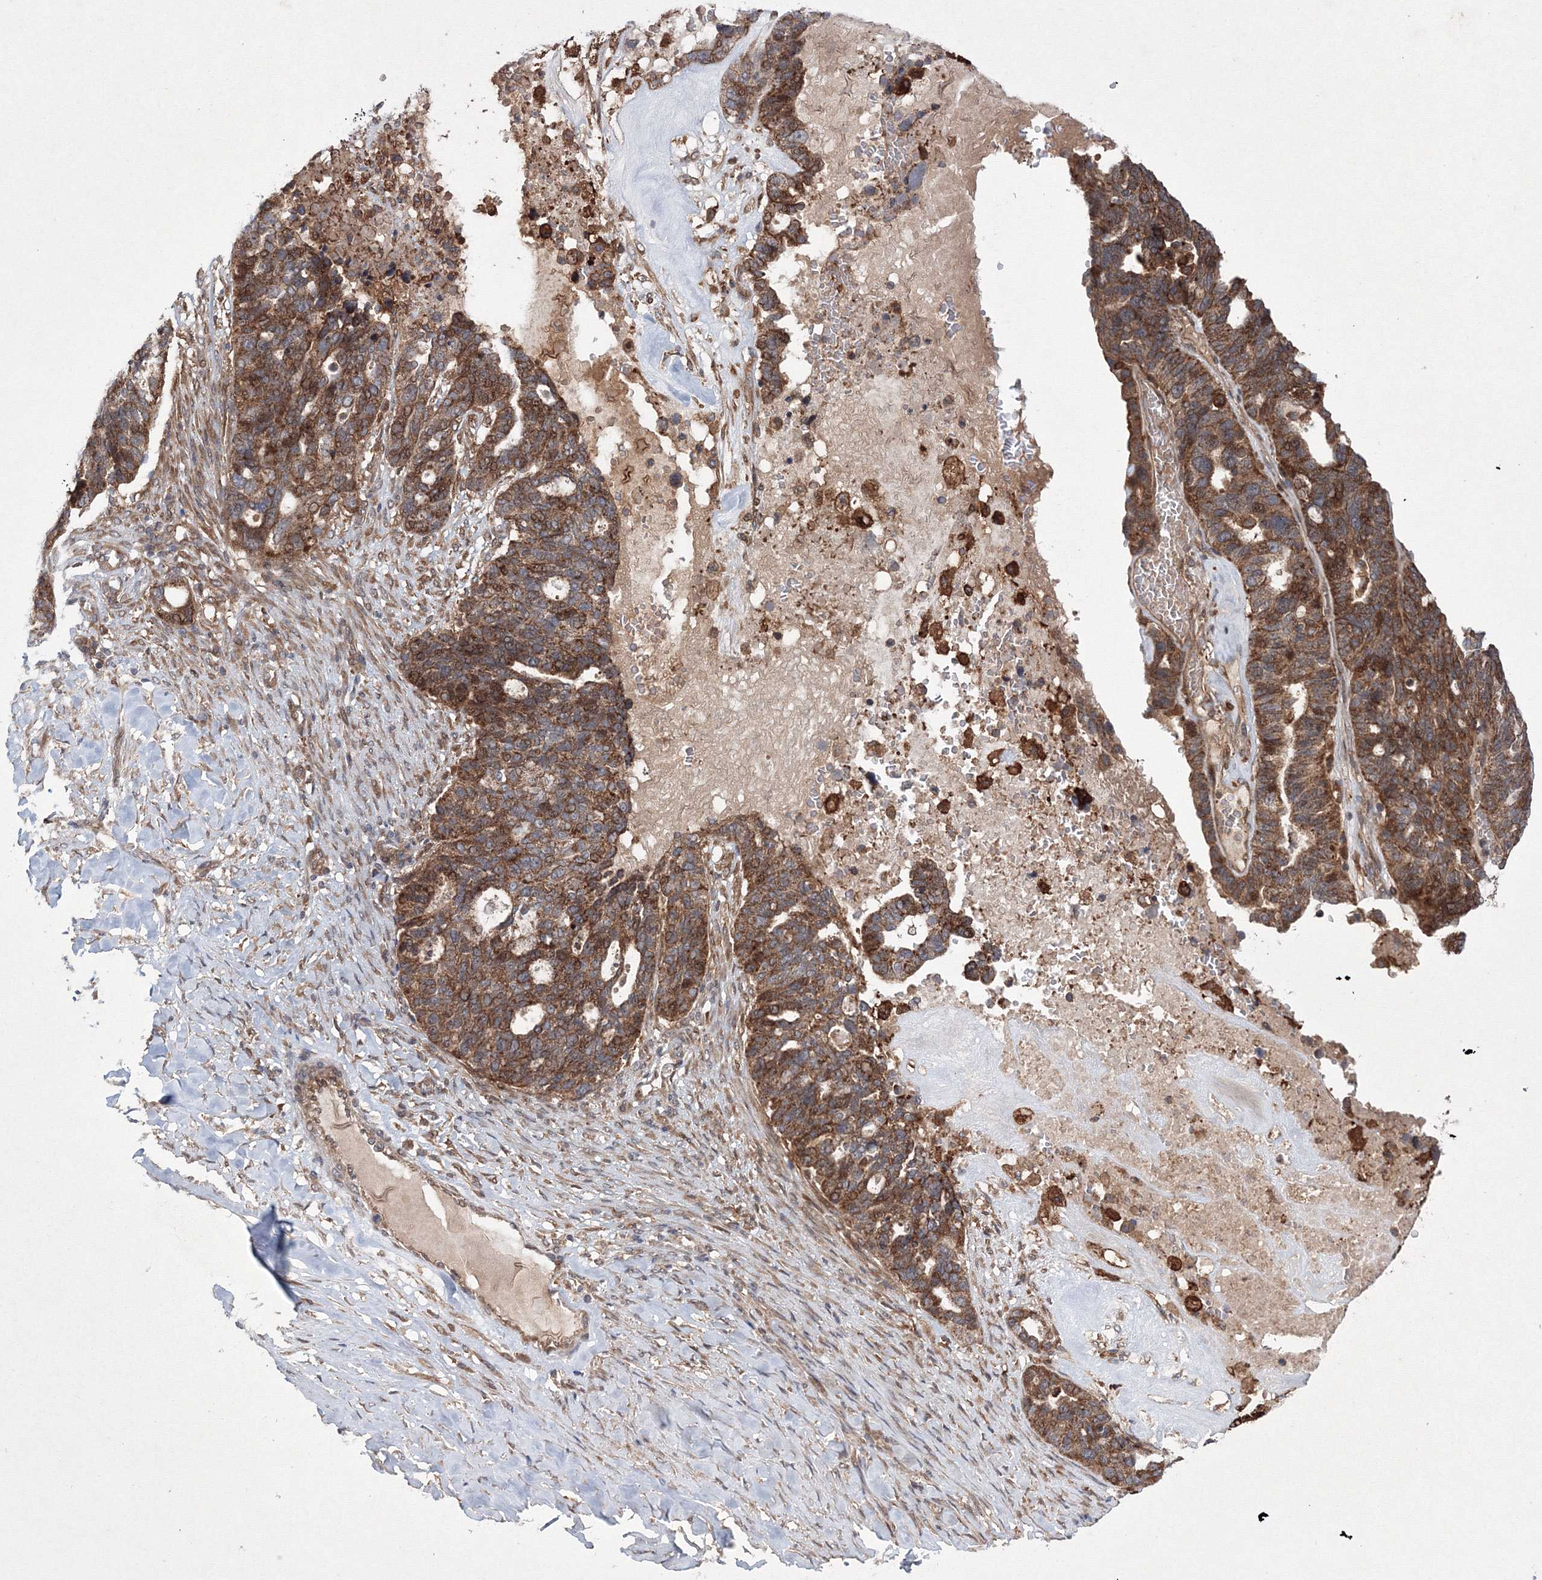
{"staining": {"intensity": "strong", "quantity": ">75%", "location": "cytoplasmic/membranous"}, "tissue": "ovarian cancer", "cell_type": "Tumor cells", "image_type": "cancer", "snomed": [{"axis": "morphology", "description": "Cystadenocarcinoma, serous, NOS"}, {"axis": "topography", "description": "Ovary"}], "caption": "Tumor cells display strong cytoplasmic/membranous expression in approximately >75% of cells in serous cystadenocarcinoma (ovarian).", "gene": "RANBP3L", "patient": {"sex": "female", "age": 59}}